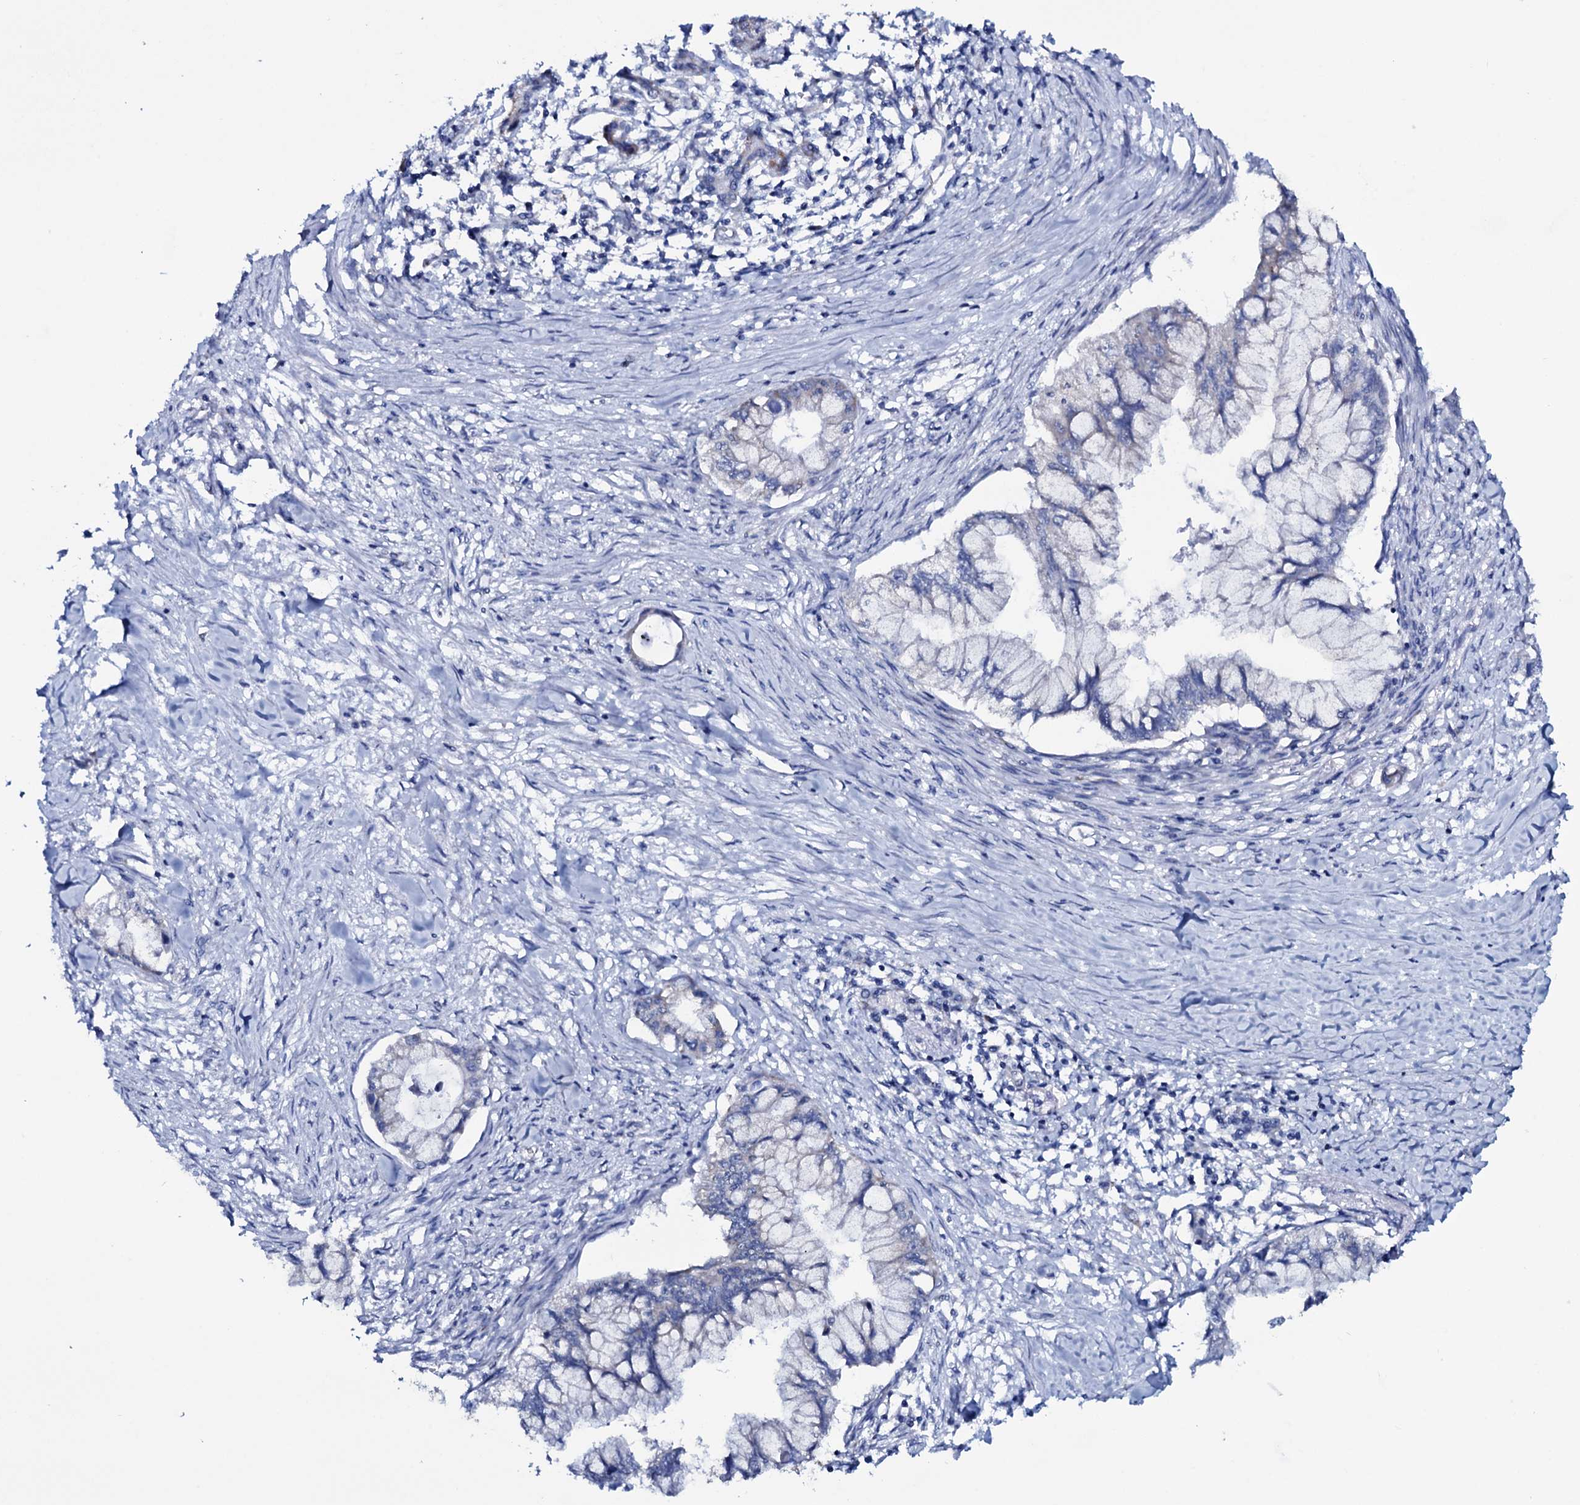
{"staining": {"intensity": "negative", "quantity": "none", "location": "none"}, "tissue": "pancreatic cancer", "cell_type": "Tumor cells", "image_type": "cancer", "snomed": [{"axis": "morphology", "description": "Adenocarcinoma, NOS"}, {"axis": "topography", "description": "Pancreas"}], "caption": "There is no significant staining in tumor cells of pancreatic cancer. (IHC, brightfield microscopy, high magnification).", "gene": "MRPS35", "patient": {"sex": "male", "age": 48}}